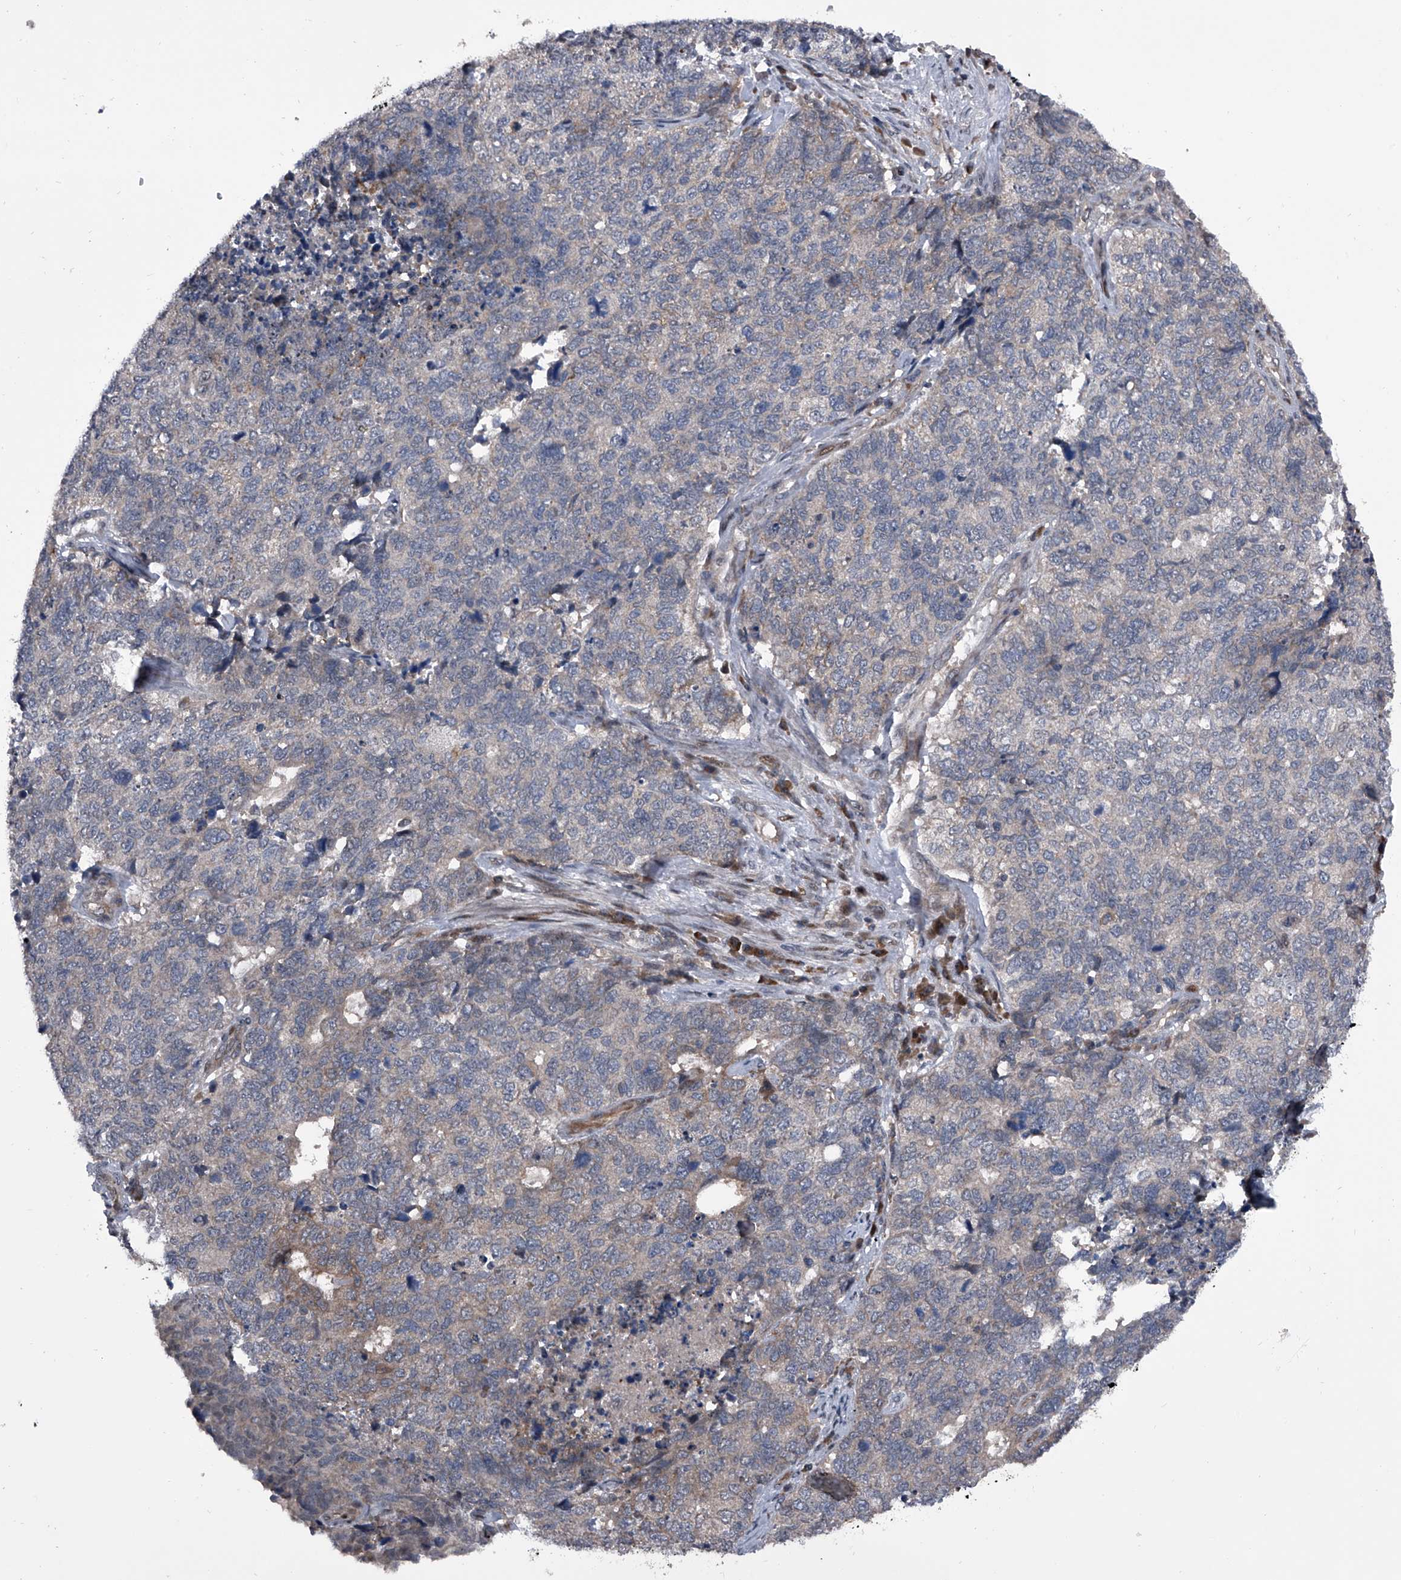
{"staining": {"intensity": "negative", "quantity": "none", "location": "none"}, "tissue": "cervical cancer", "cell_type": "Tumor cells", "image_type": "cancer", "snomed": [{"axis": "morphology", "description": "Squamous cell carcinoma, NOS"}, {"axis": "topography", "description": "Cervix"}], "caption": "Squamous cell carcinoma (cervical) stained for a protein using immunohistochemistry (IHC) exhibits no positivity tumor cells.", "gene": "ELK4", "patient": {"sex": "female", "age": 63}}